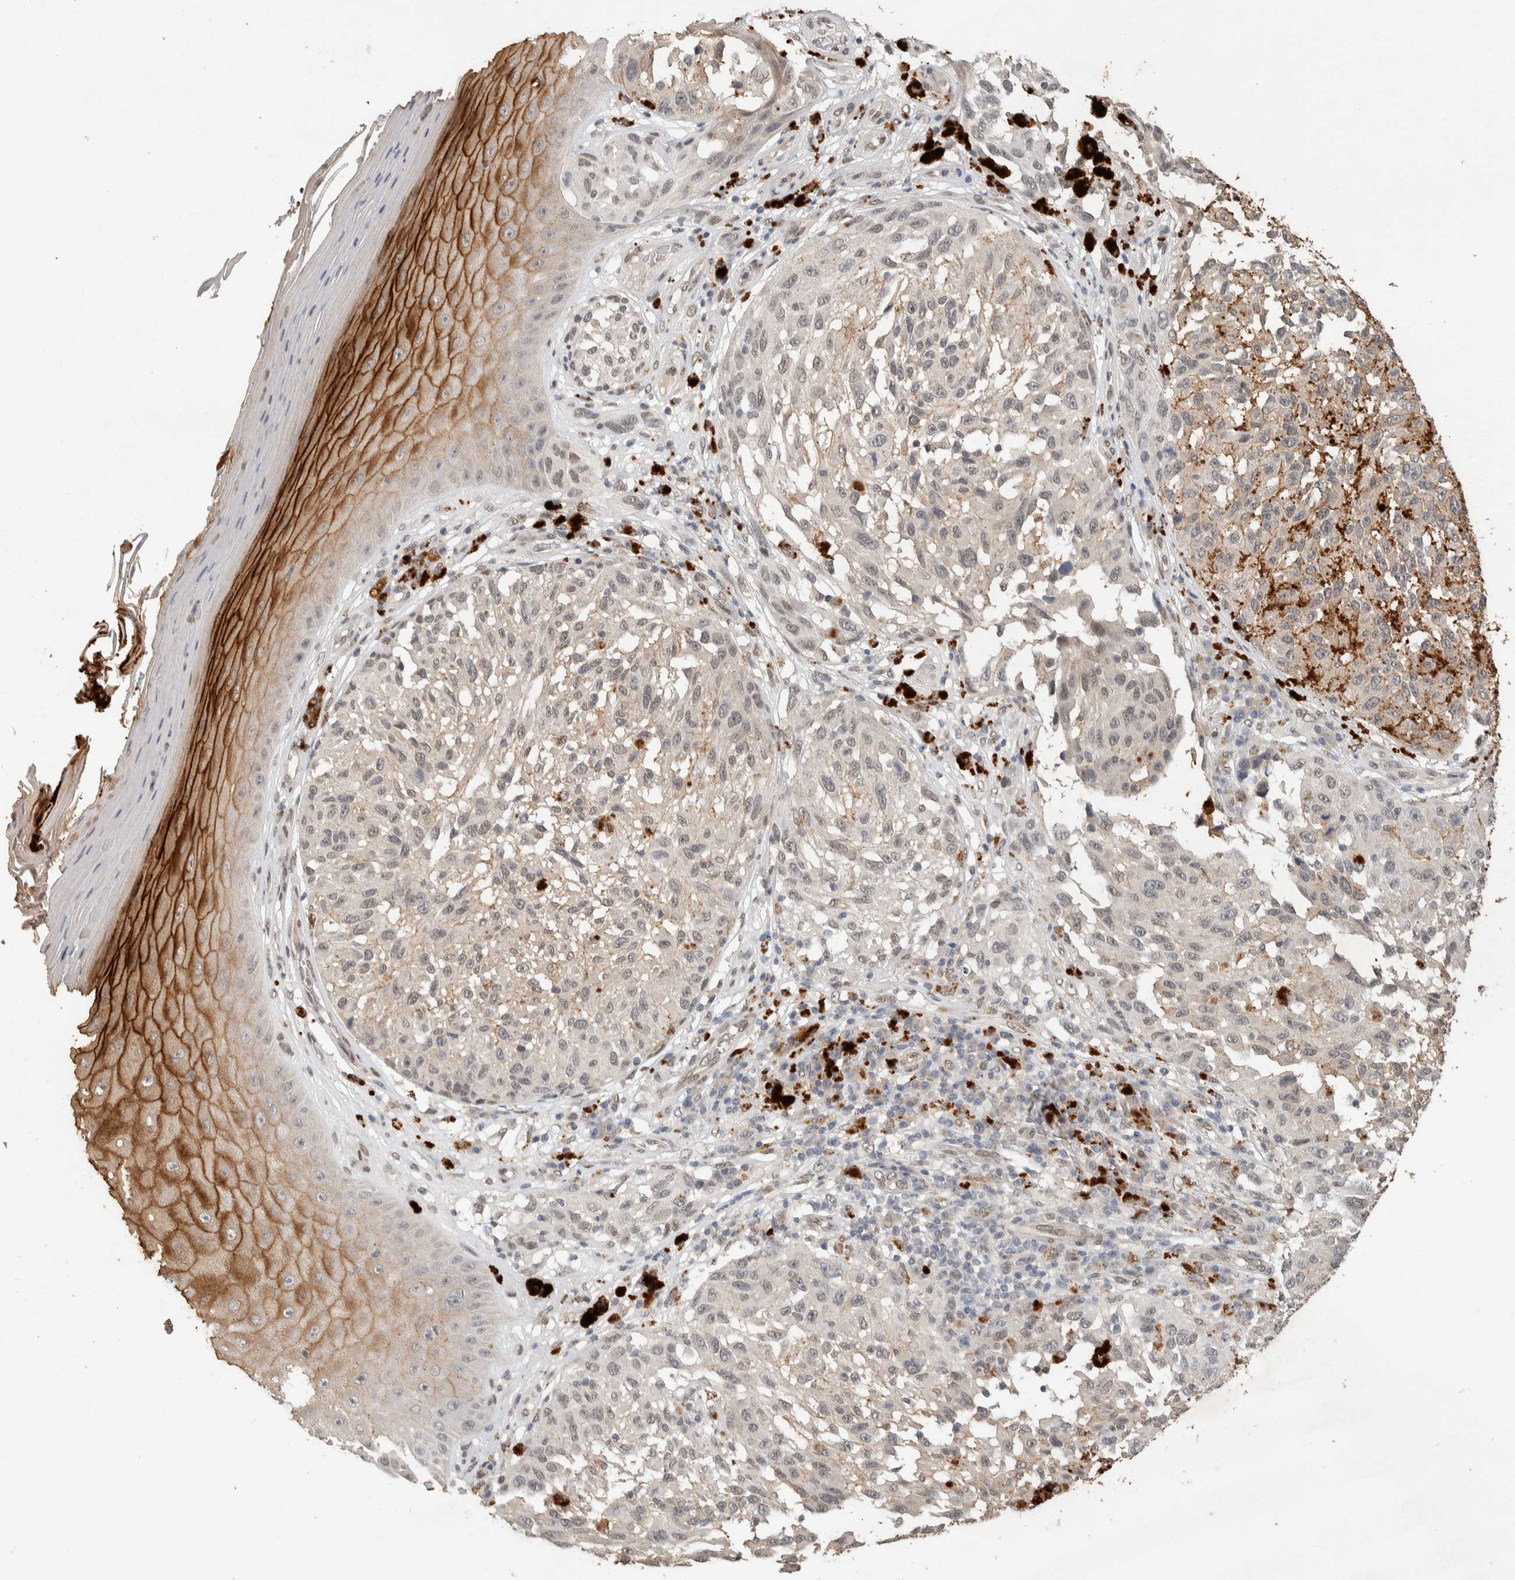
{"staining": {"intensity": "negative", "quantity": "none", "location": "none"}, "tissue": "melanoma", "cell_type": "Tumor cells", "image_type": "cancer", "snomed": [{"axis": "morphology", "description": "Malignant melanoma, NOS"}, {"axis": "topography", "description": "Skin"}], "caption": "IHC photomicrograph of malignant melanoma stained for a protein (brown), which reveals no expression in tumor cells.", "gene": "CYSRT1", "patient": {"sex": "female", "age": 73}}